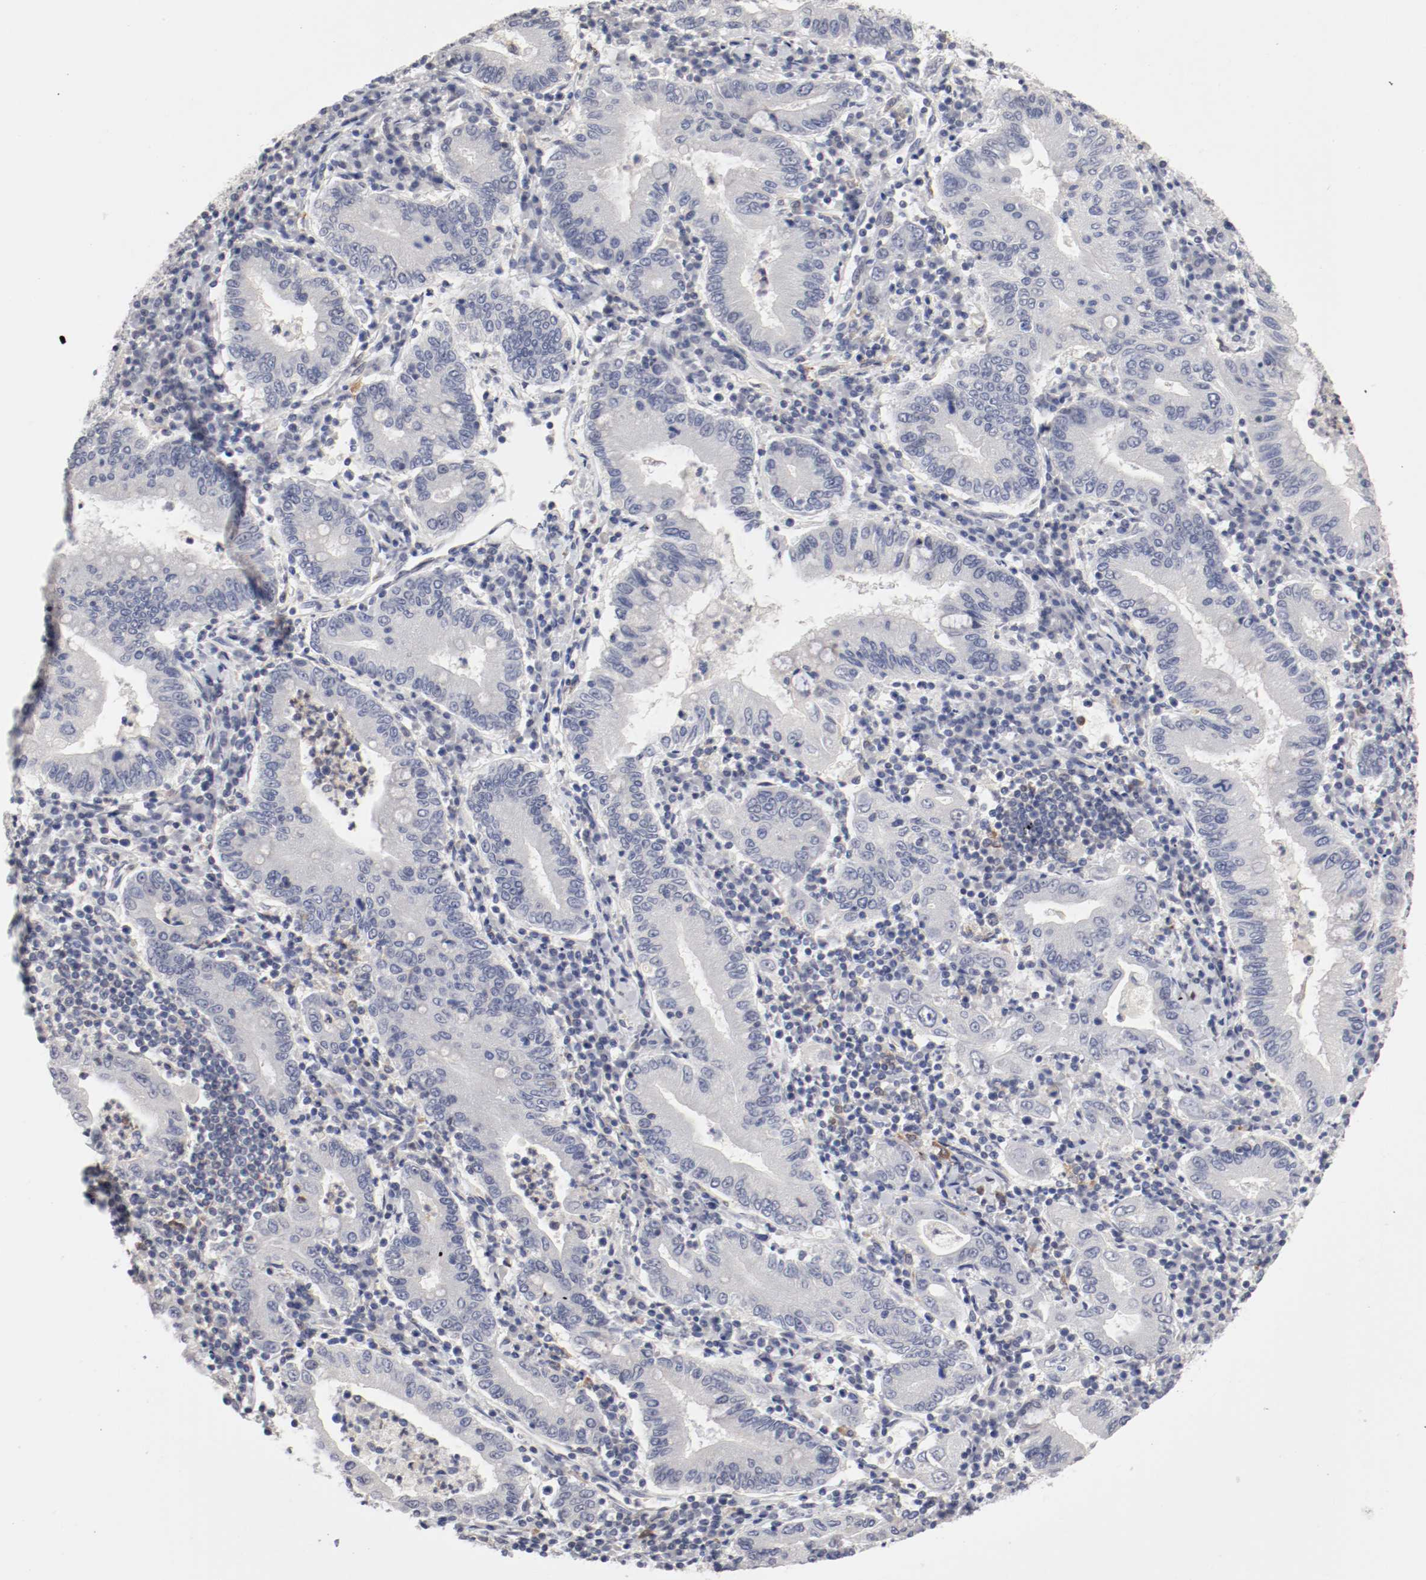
{"staining": {"intensity": "negative", "quantity": "none", "location": "none"}, "tissue": "stomach cancer", "cell_type": "Tumor cells", "image_type": "cancer", "snomed": [{"axis": "morphology", "description": "Normal tissue, NOS"}, {"axis": "morphology", "description": "Adenocarcinoma, NOS"}, {"axis": "topography", "description": "Esophagus"}, {"axis": "topography", "description": "Stomach, upper"}, {"axis": "topography", "description": "Peripheral nerve tissue"}], "caption": "Immunohistochemistry (IHC) of human stomach adenocarcinoma reveals no staining in tumor cells. (DAB (3,3'-diaminobenzidine) IHC with hematoxylin counter stain).", "gene": "CBL", "patient": {"sex": "male", "age": 62}}